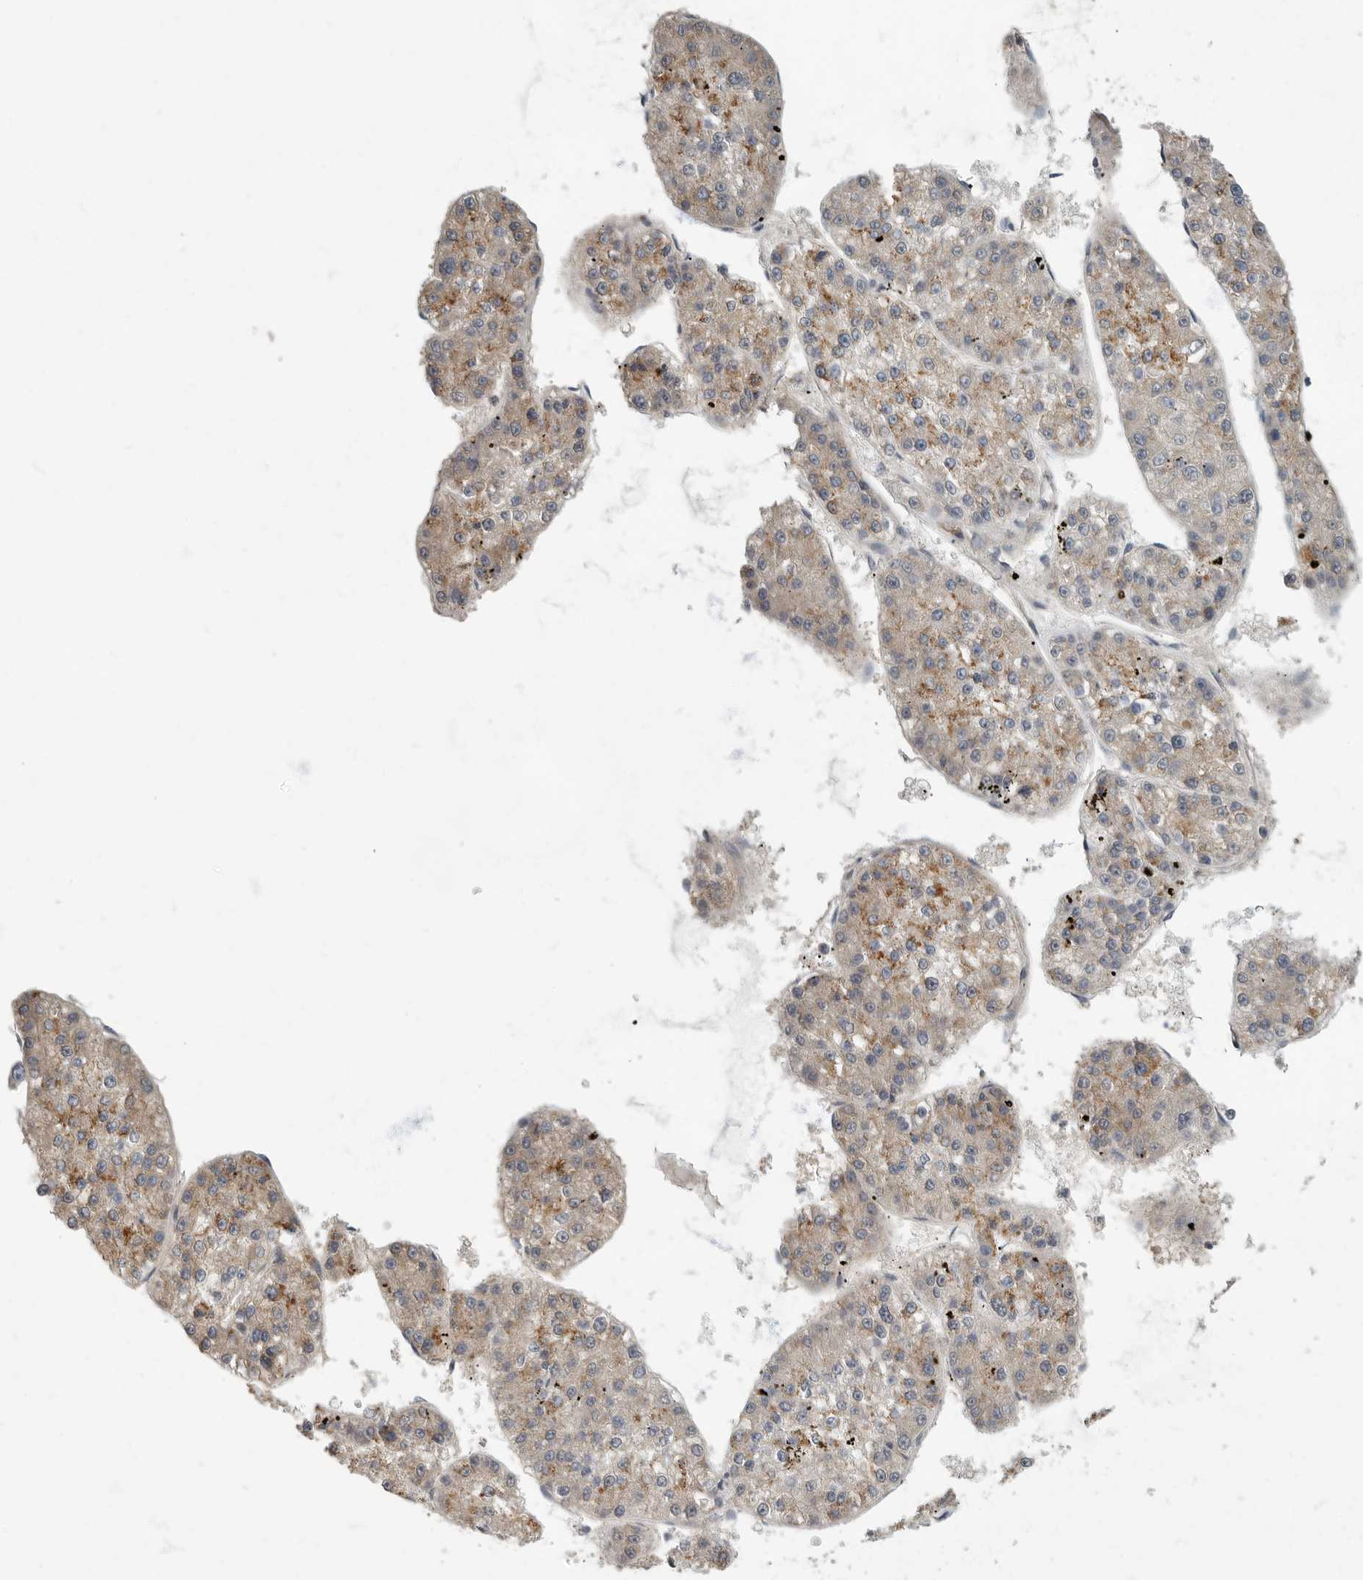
{"staining": {"intensity": "moderate", "quantity": "<25%", "location": "cytoplasmic/membranous"}, "tissue": "liver cancer", "cell_type": "Tumor cells", "image_type": "cancer", "snomed": [{"axis": "morphology", "description": "Carcinoma, Hepatocellular, NOS"}, {"axis": "topography", "description": "Liver"}], "caption": "Immunohistochemistry image of neoplastic tissue: human liver cancer (hepatocellular carcinoma) stained using immunohistochemistry (IHC) displays low levels of moderate protein expression localized specifically in the cytoplasmic/membranous of tumor cells, appearing as a cytoplasmic/membranous brown color.", "gene": "PDK1", "patient": {"sex": "female", "age": 73}}